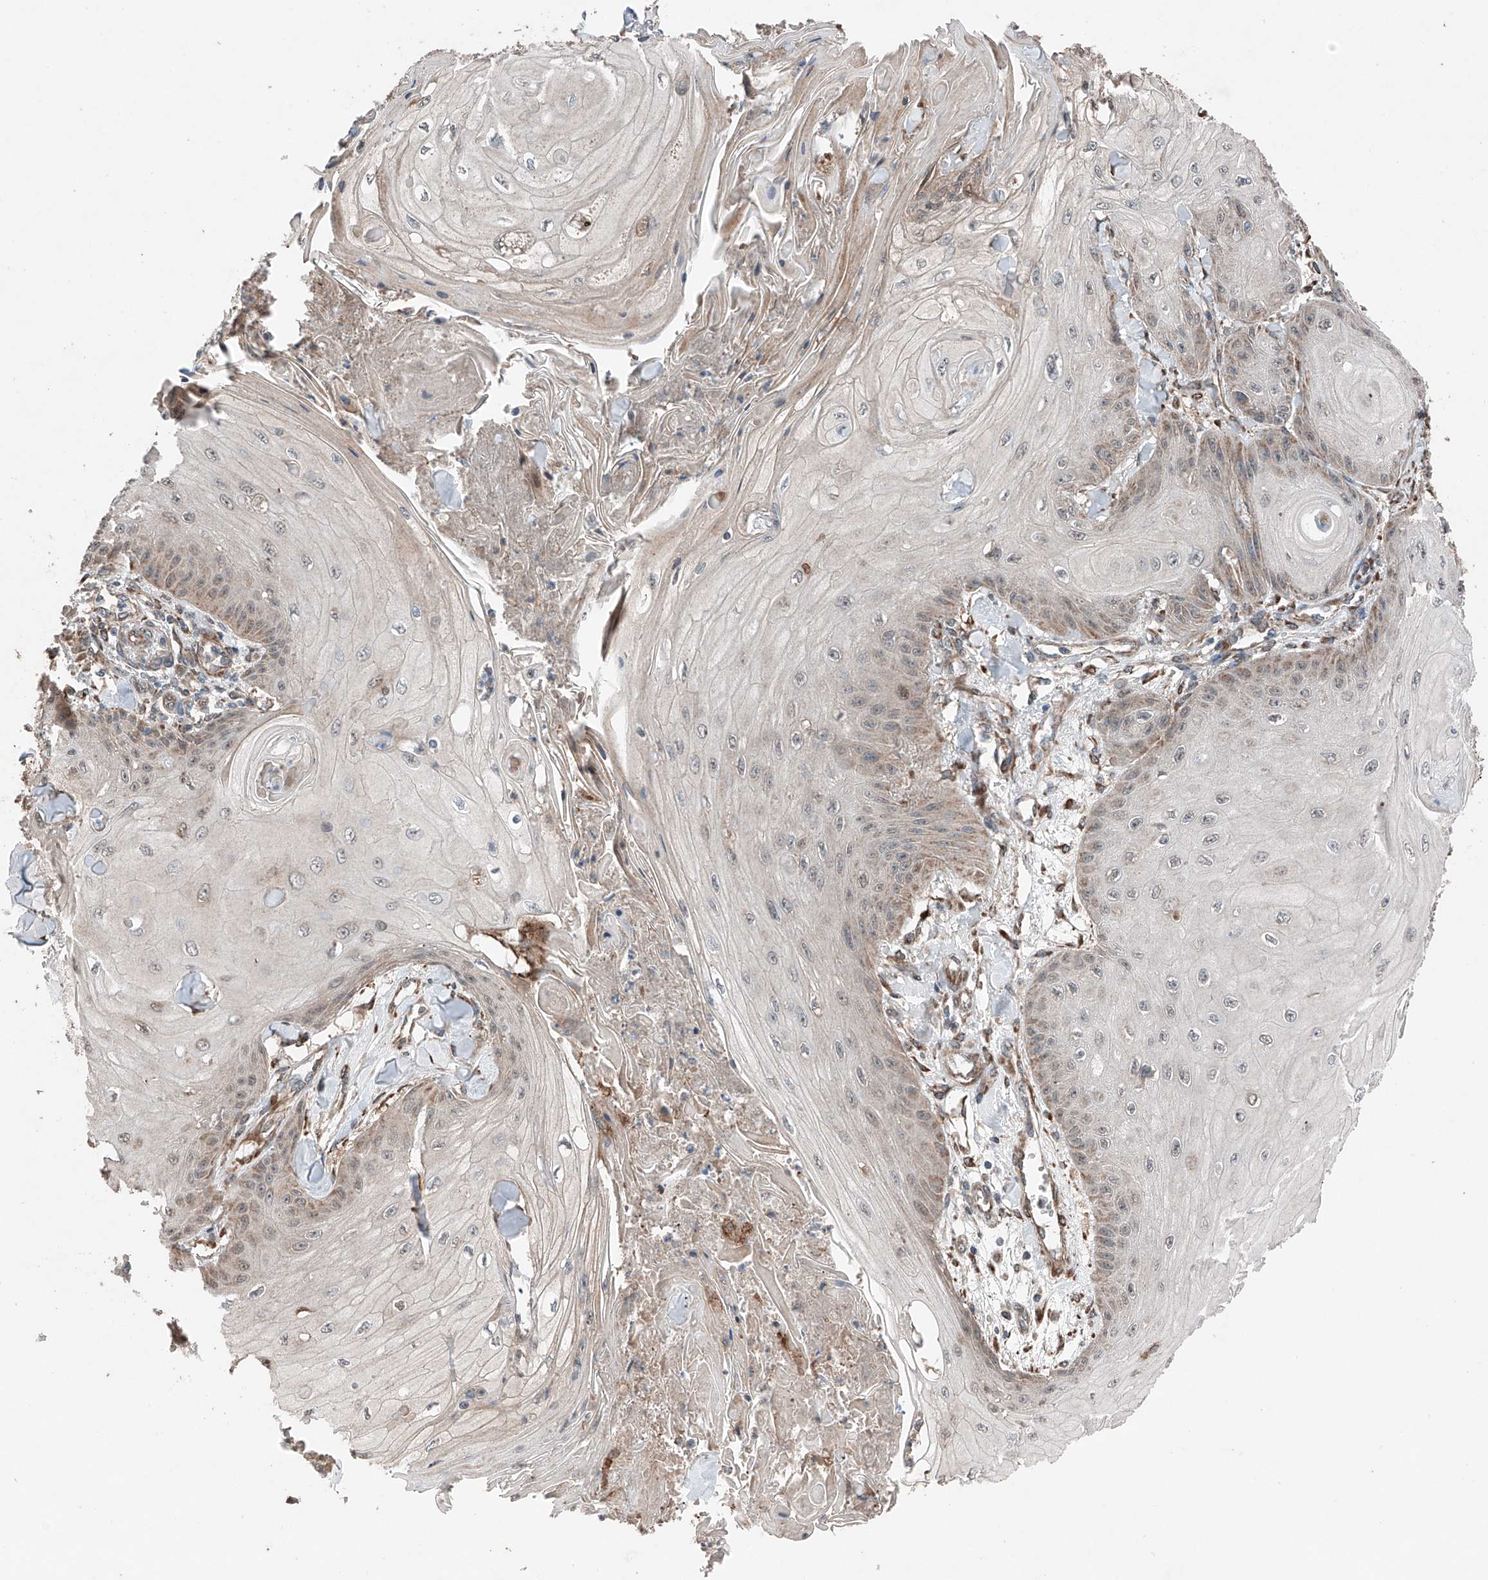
{"staining": {"intensity": "weak", "quantity": "<25%", "location": "cytoplasmic/membranous"}, "tissue": "skin cancer", "cell_type": "Tumor cells", "image_type": "cancer", "snomed": [{"axis": "morphology", "description": "Squamous cell carcinoma, NOS"}, {"axis": "topography", "description": "Skin"}], "caption": "Micrograph shows no protein expression in tumor cells of skin cancer (squamous cell carcinoma) tissue.", "gene": "AP4B1", "patient": {"sex": "male", "age": 74}}